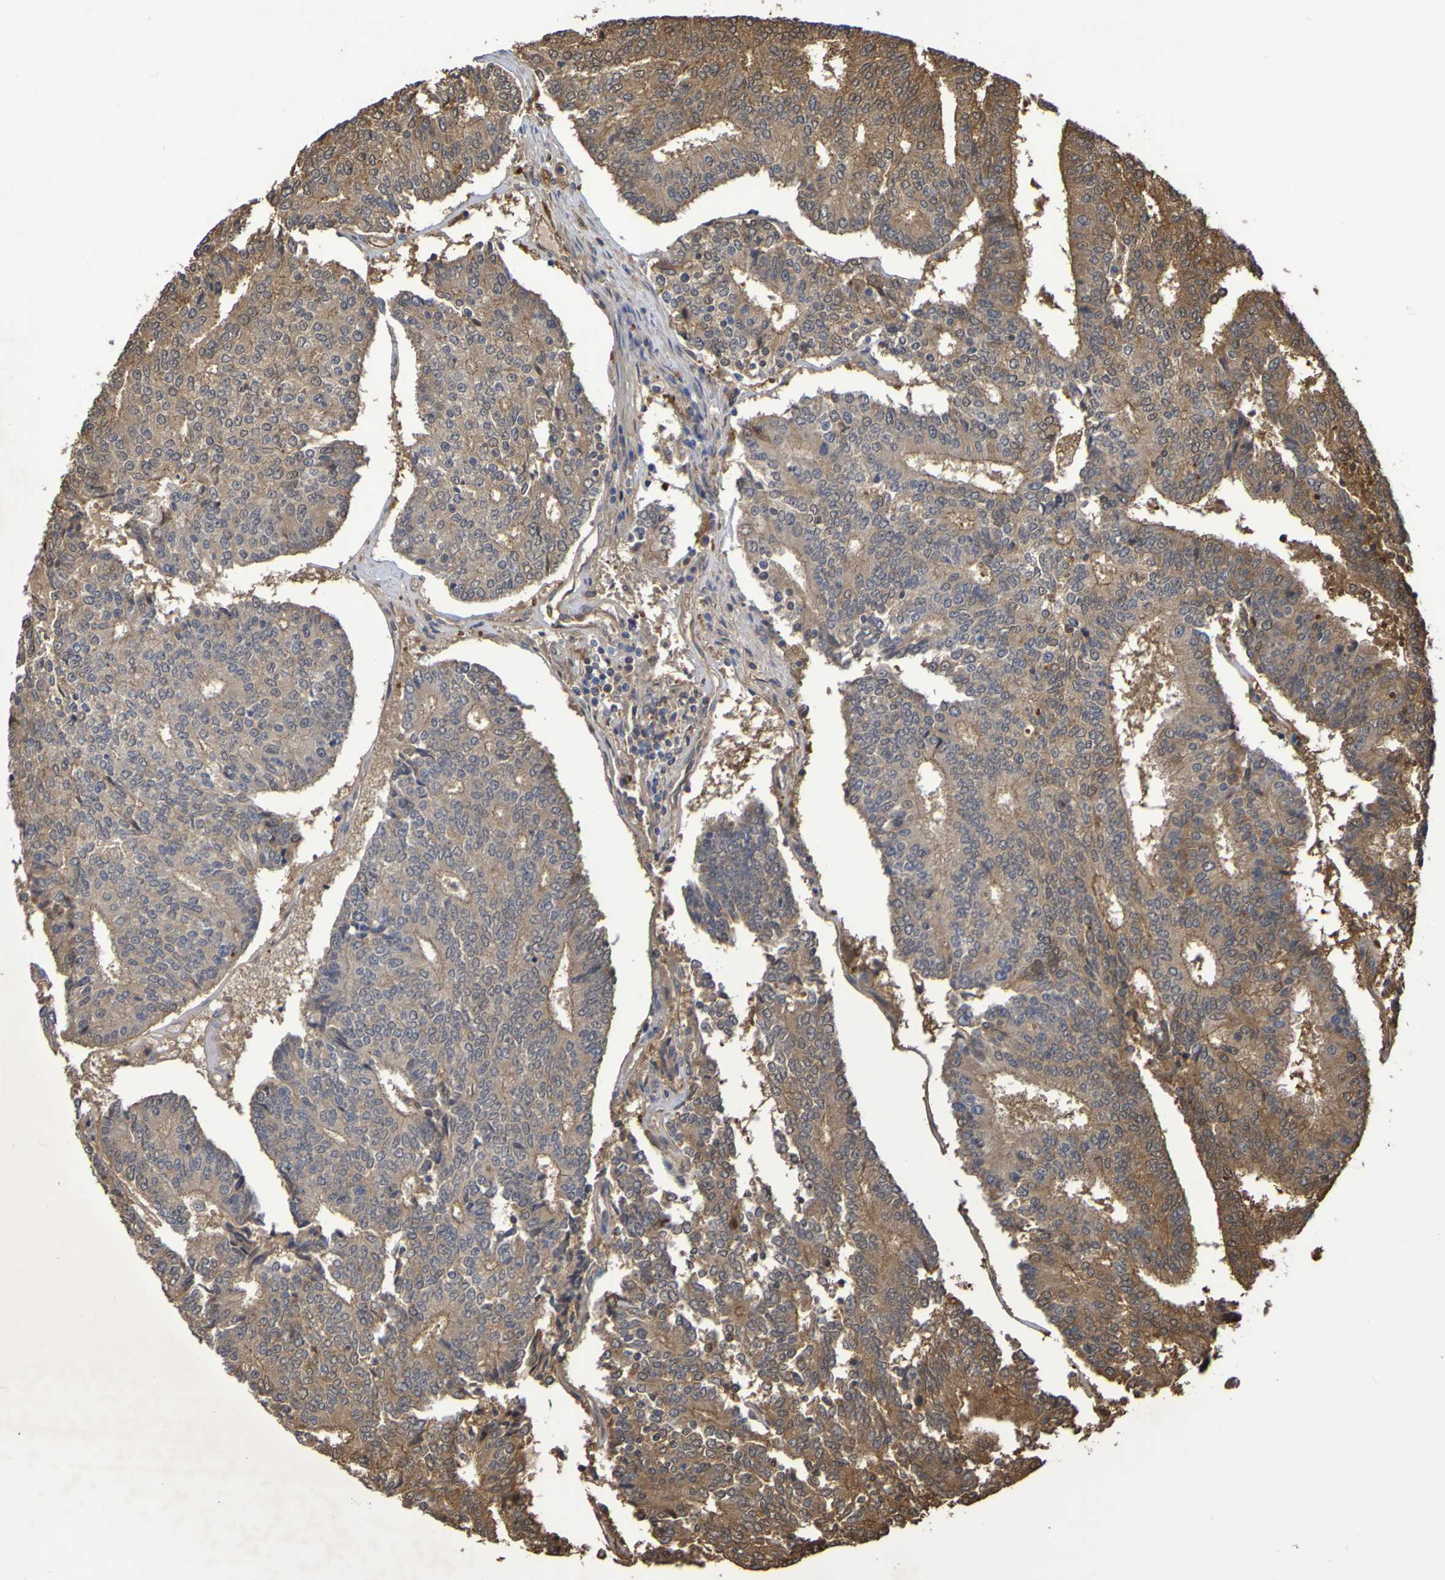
{"staining": {"intensity": "moderate", "quantity": ">75%", "location": "cytoplasmic/membranous"}, "tissue": "prostate cancer", "cell_type": "Tumor cells", "image_type": "cancer", "snomed": [{"axis": "morphology", "description": "Normal tissue, NOS"}, {"axis": "morphology", "description": "Adenocarcinoma, High grade"}, {"axis": "topography", "description": "Prostate"}, {"axis": "topography", "description": "Seminal veicle"}], "caption": "Immunohistochemistry (DAB) staining of adenocarcinoma (high-grade) (prostate) shows moderate cytoplasmic/membranous protein staining in about >75% of tumor cells.", "gene": "SERPINB6", "patient": {"sex": "male", "age": 55}}